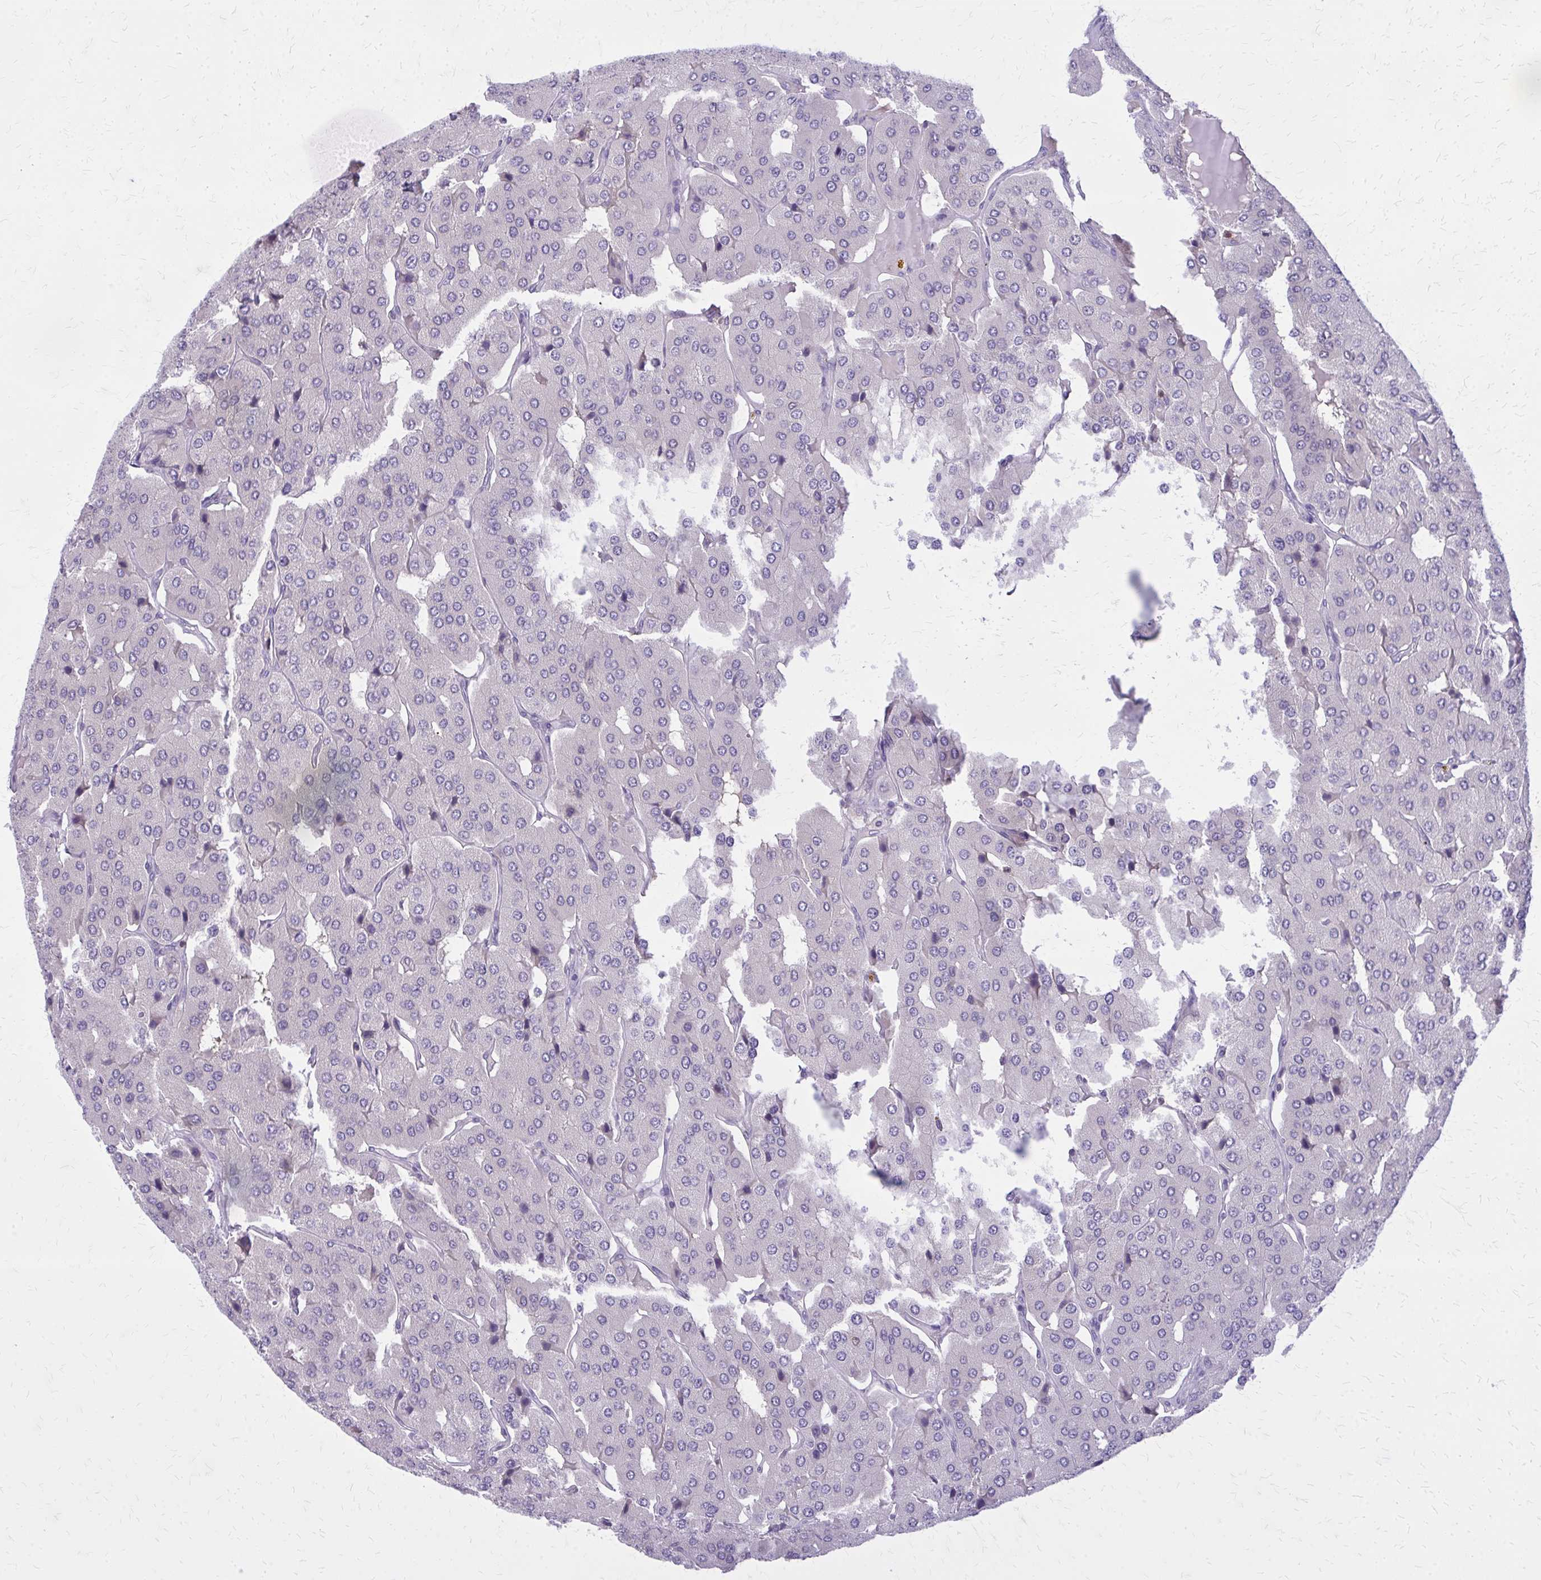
{"staining": {"intensity": "negative", "quantity": "none", "location": "none"}, "tissue": "parathyroid gland", "cell_type": "Glandular cells", "image_type": "normal", "snomed": [{"axis": "morphology", "description": "Normal tissue, NOS"}, {"axis": "morphology", "description": "Adenoma, NOS"}, {"axis": "topography", "description": "Parathyroid gland"}], "caption": "Parathyroid gland was stained to show a protein in brown. There is no significant staining in glandular cells.", "gene": "GLRX", "patient": {"sex": "female", "age": 86}}